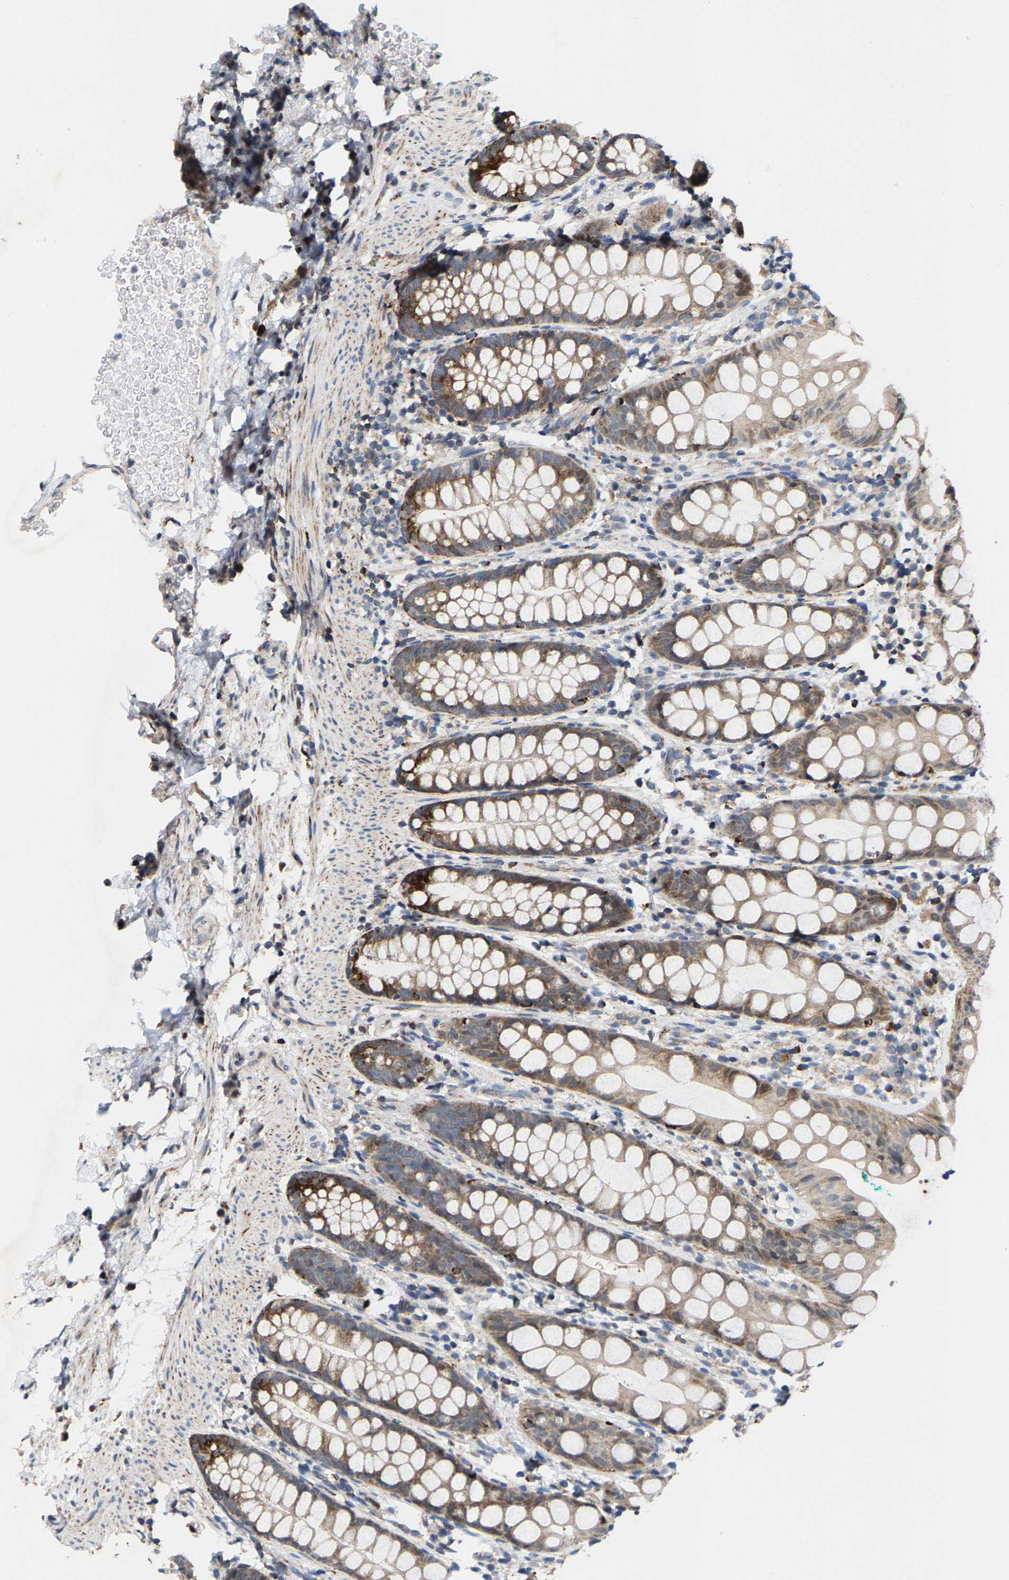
{"staining": {"intensity": "moderate", "quantity": "25%-75%", "location": "cytoplasmic/membranous"}, "tissue": "rectum", "cell_type": "Glandular cells", "image_type": "normal", "snomed": [{"axis": "morphology", "description": "Normal tissue, NOS"}, {"axis": "topography", "description": "Rectum"}], "caption": "Moderate cytoplasmic/membranous protein expression is seen in approximately 25%-75% of glandular cells in rectum.", "gene": "TDRKH", "patient": {"sex": "female", "age": 65}}